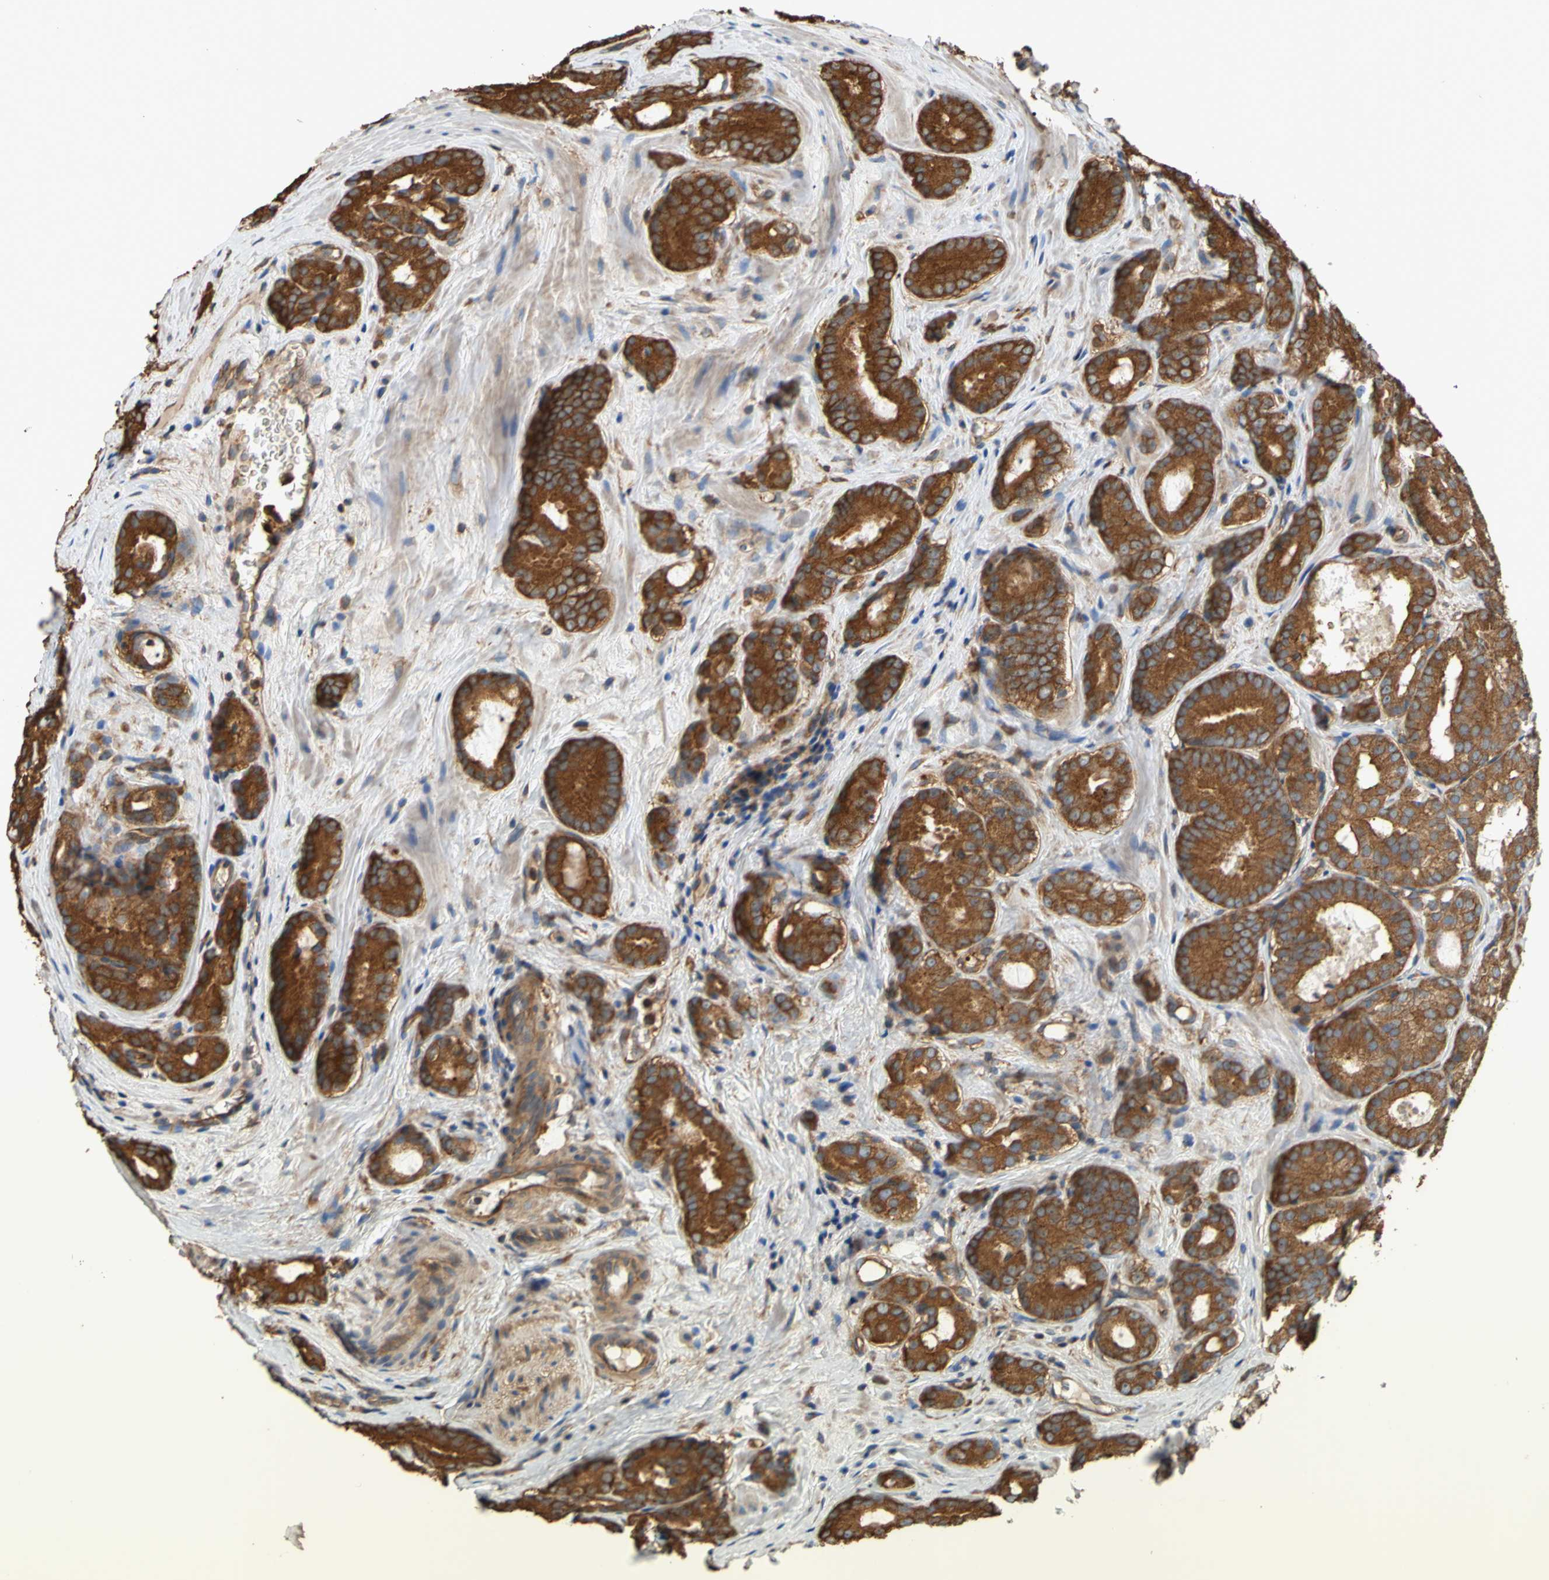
{"staining": {"intensity": "strong", "quantity": ">75%", "location": "cytoplasmic/membranous"}, "tissue": "prostate cancer", "cell_type": "Tumor cells", "image_type": "cancer", "snomed": [{"axis": "morphology", "description": "Adenocarcinoma, High grade"}, {"axis": "topography", "description": "Prostate"}], "caption": "Human high-grade adenocarcinoma (prostate) stained with a protein marker exhibits strong staining in tumor cells.", "gene": "CTTN", "patient": {"sex": "male", "age": 64}}